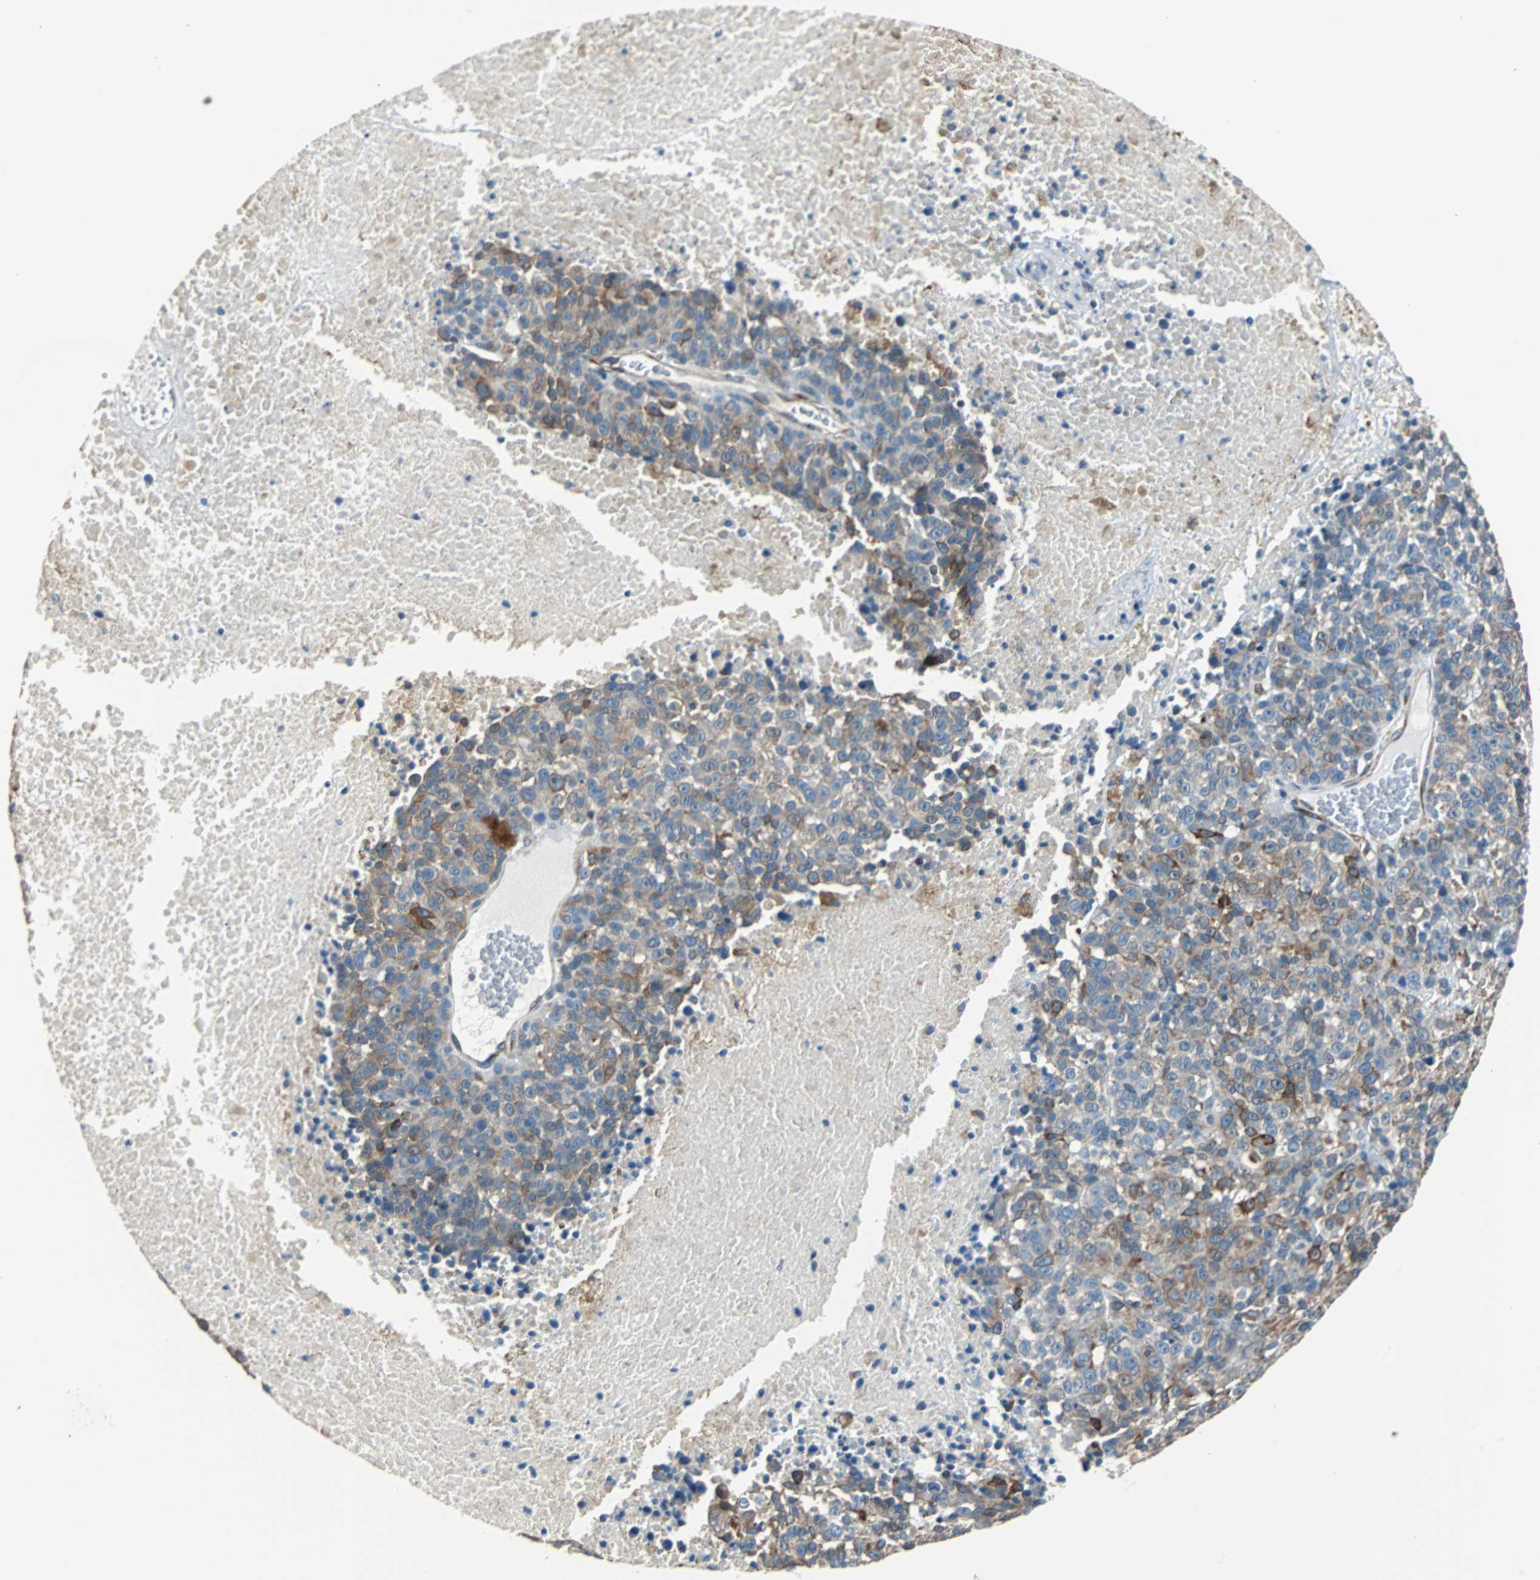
{"staining": {"intensity": "moderate", "quantity": "25%-75%", "location": "cytoplasmic/membranous"}, "tissue": "melanoma", "cell_type": "Tumor cells", "image_type": "cancer", "snomed": [{"axis": "morphology", "description": "Malignant melanoma, Metastatic site"}, {"axis": "topography", "description": "Cerebral cortex"}], "caption": "A high-resolution photomicrograph shows IHC staining of melanoma, which displays moderate cytoplasmic/membranous staining in approximately 25%-75% of tumor cells. (DAB = brown stain, brightfield microscopy at high magnification).", "gene": "PBXIP1", "patient": {"sex": "female", "age": 52}}